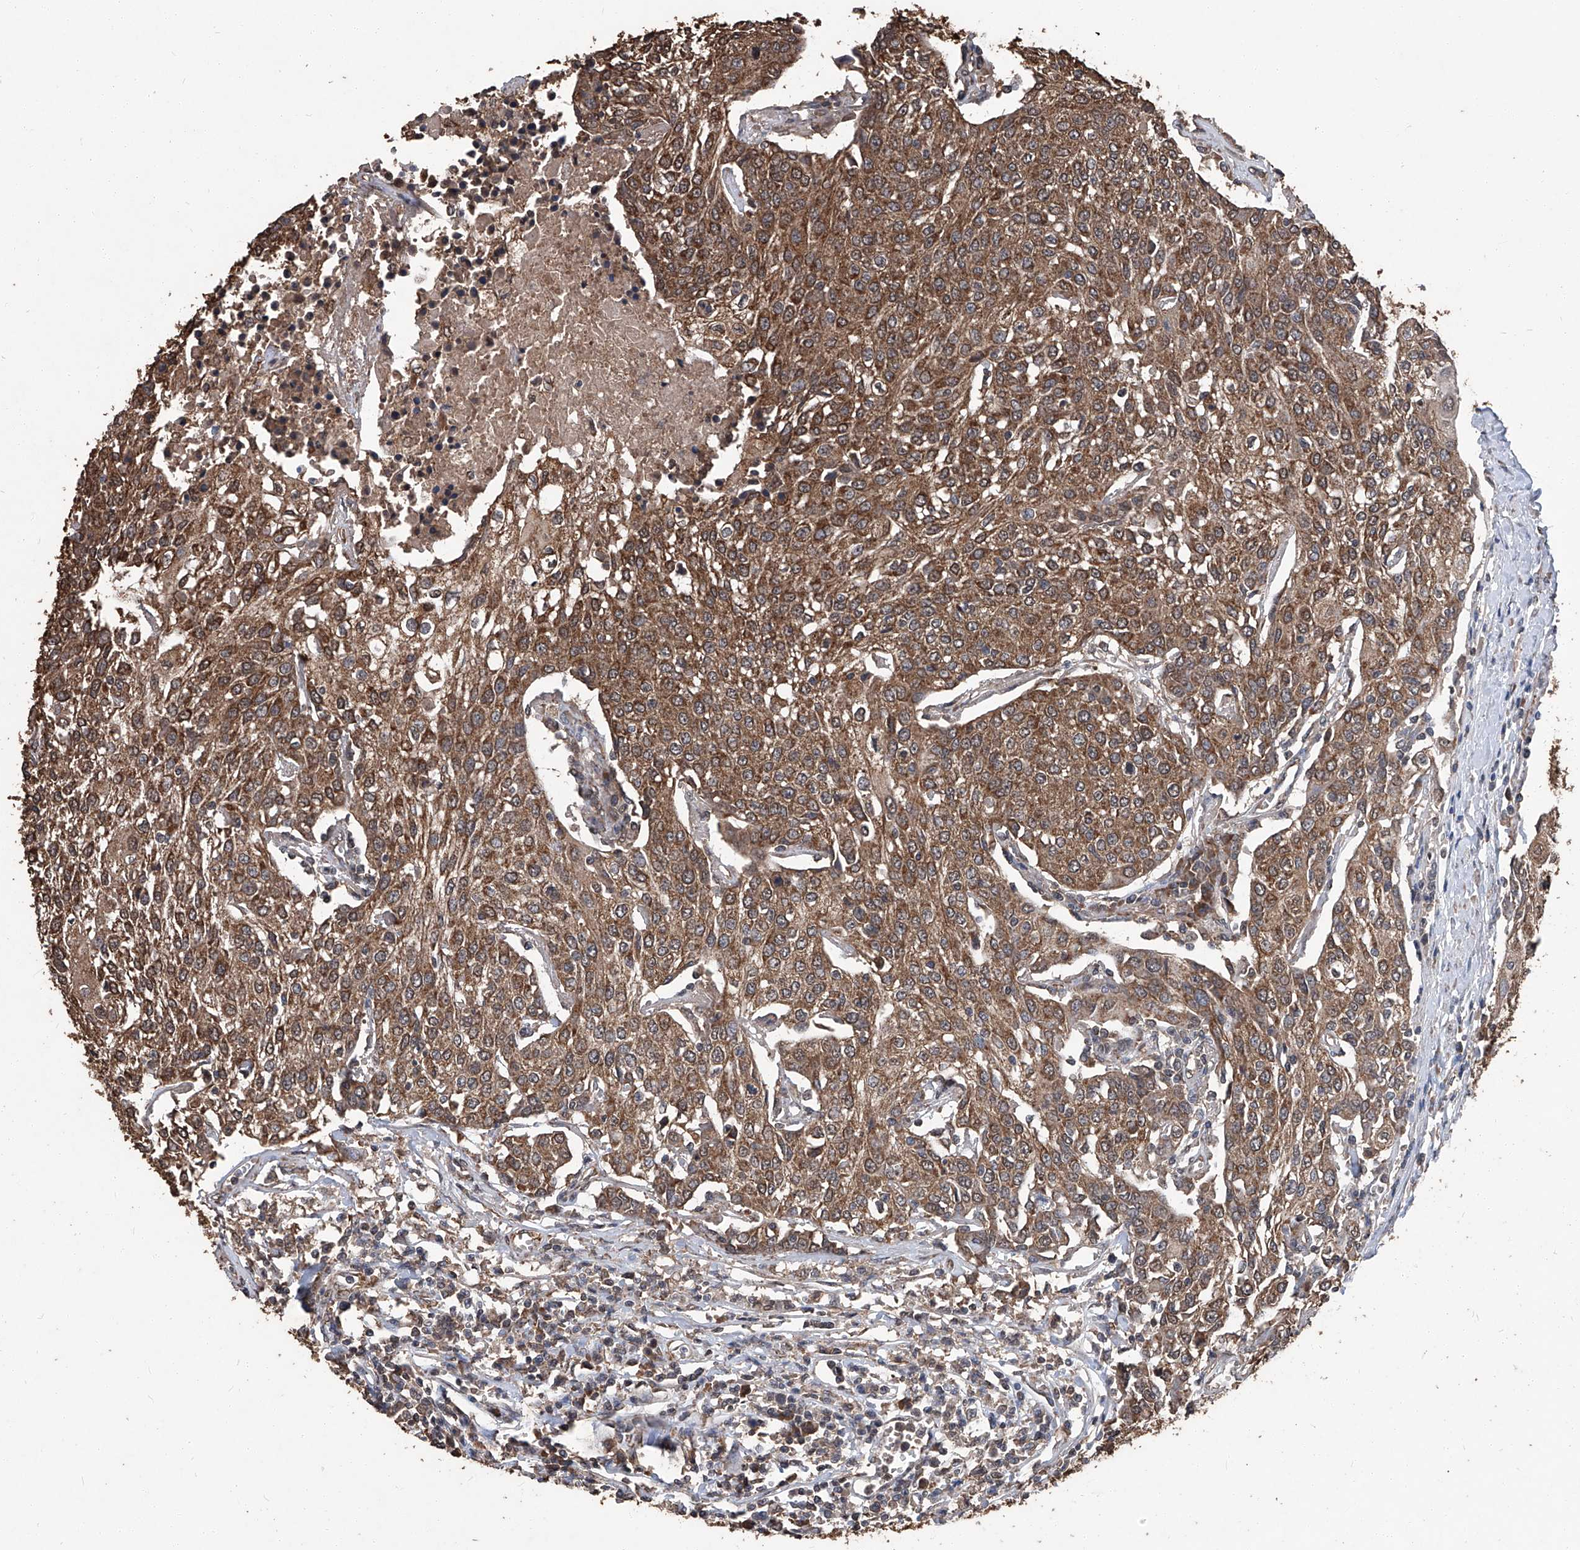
{"staining": {"intensity": "strong", "quantity": ">75%", "location": "cytoplasmic/membranous"}, "tissue": "urothelial cancer", "cell_type": "Tumor cells", "image_type": "cancer", "snomed": [{"axis": "morphology", "description": "Urothelial carcinoma, High grade"}, {"axis": "topography", "description": "Urinary bladder"}], "caption": "Urothelial carcinoma (high-grade) stained for a protein reveals strong cytoplasmic/membranous positivity in tumor cells.", "gene": "STARD7", "patient": {"sex": "female", "age": 85}}